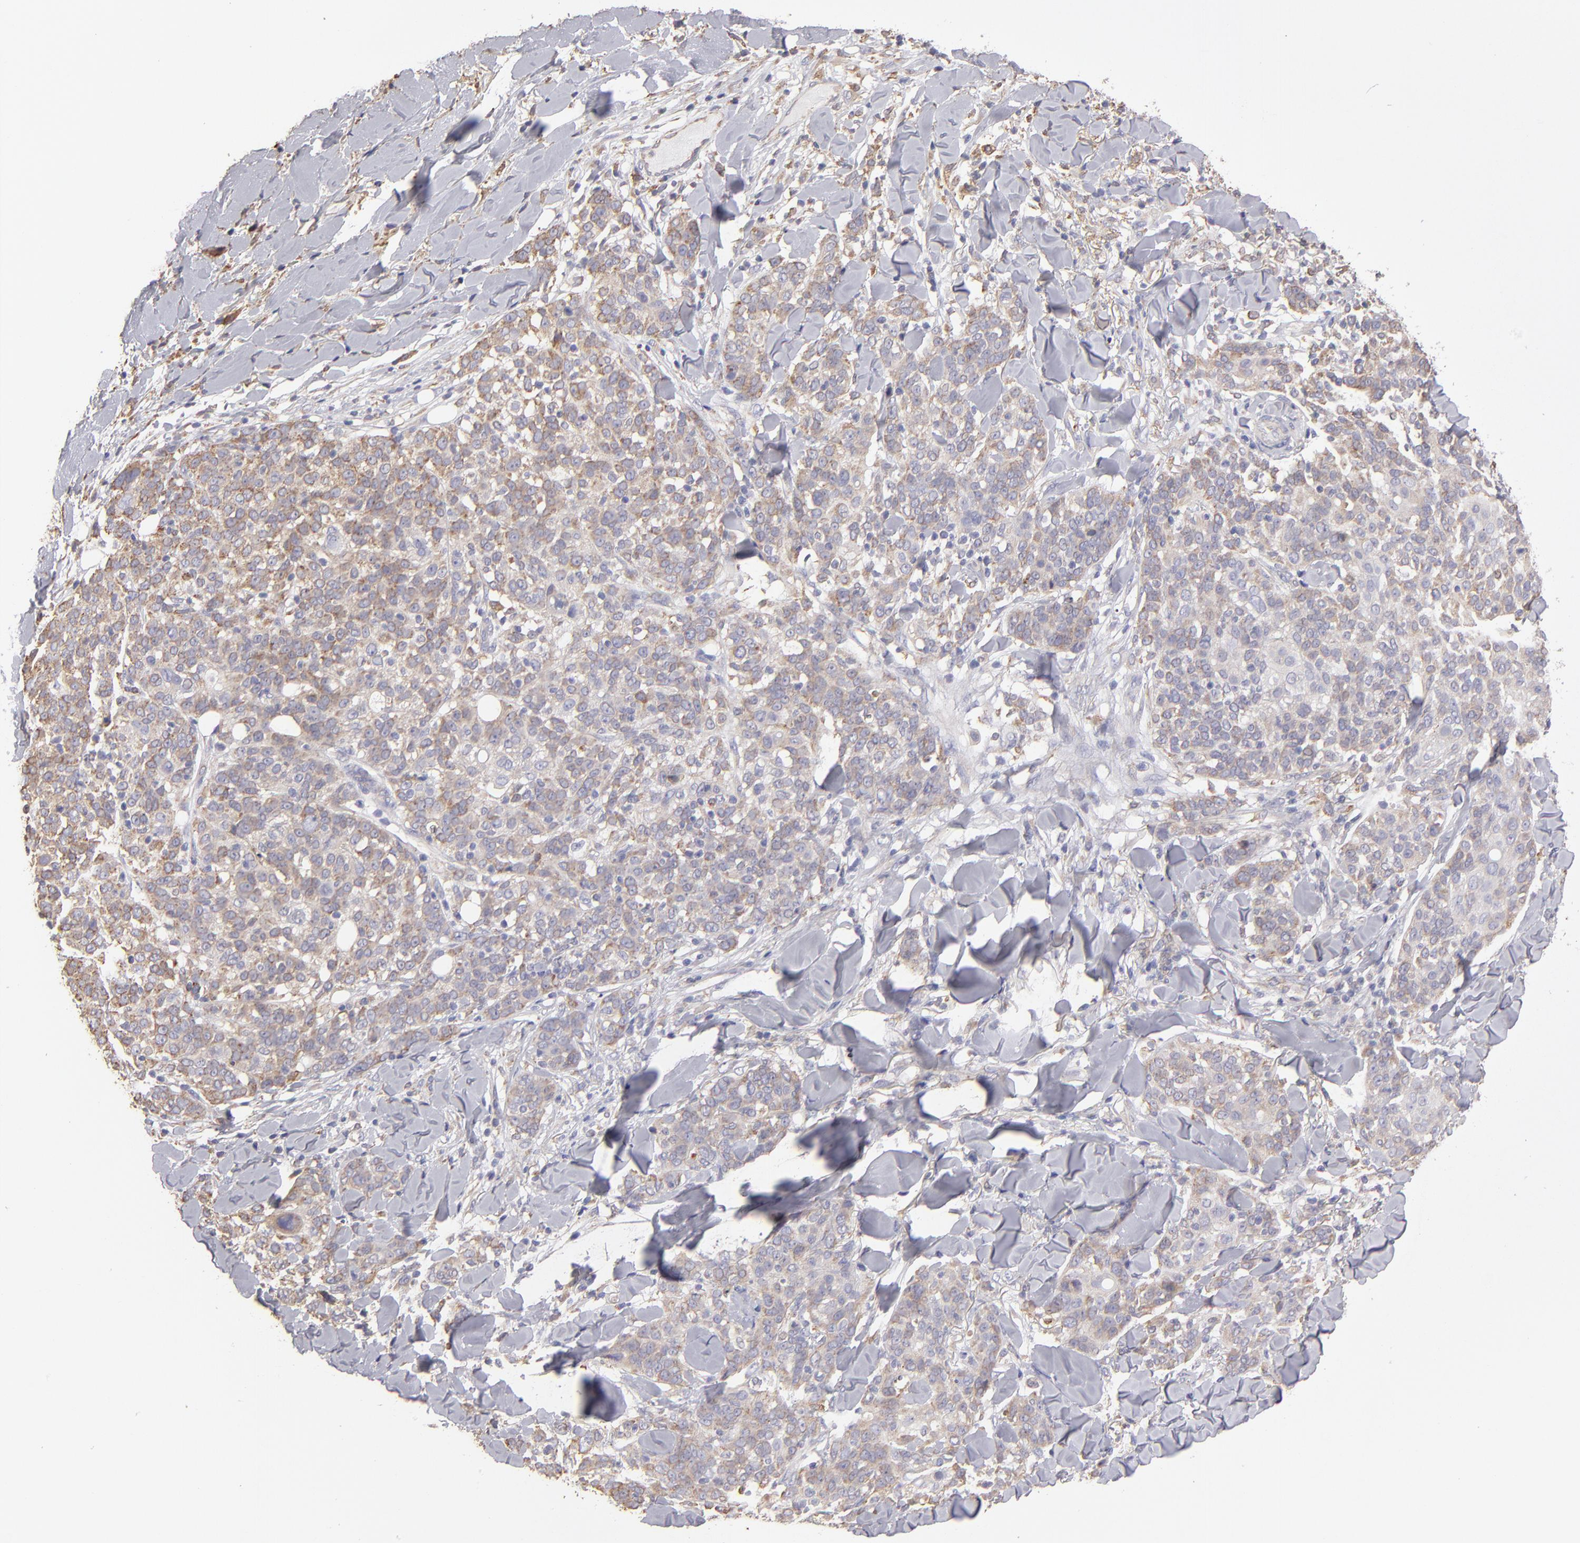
{"staining": {"intensity": "weak", "quantity": ">75%", "location": "cytoplasmic/membranous"}, "tissue": "skin cancer", "cell_type": "Tumor cells", "image_type": "cancer", "snomed": [{"axis": "morphology", "description": "Normal tissue, NOS"}, {"axis": "morphology", "description": "Squamous cell carcinoma, NOS"}, {"axis": "topography", "description": "Skin"}], "caption": "A brown stain labels weak cytoplasmic/membranous expression of a protein in human skin cancer tumor cells.", "gene": "CALR", "patient": {"sex": "female", "age": 83}}